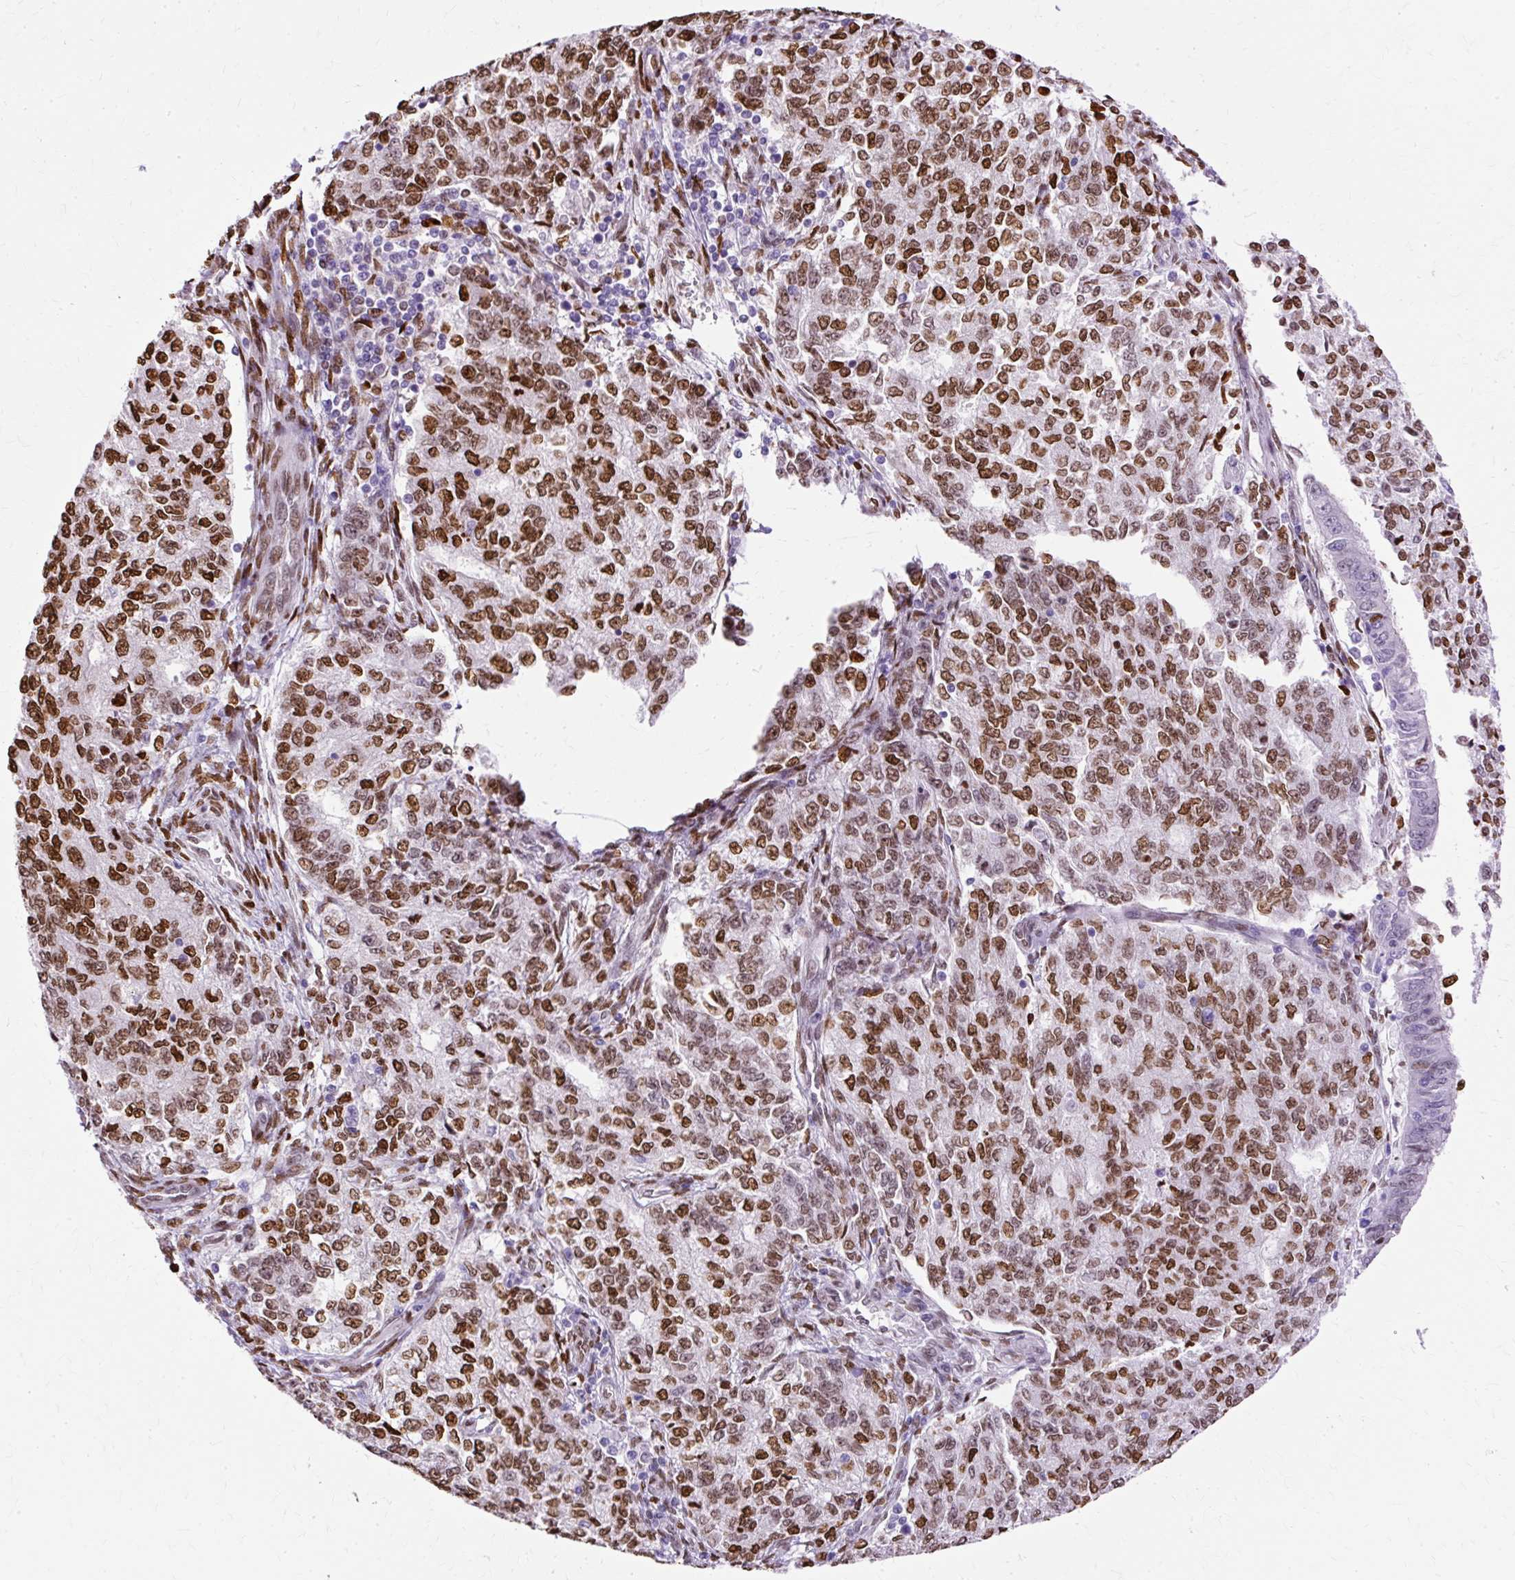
{"staining": {"intensity": "strong", "quantity": ">75%", "location": "nuclear"}, "tissue": "endometrial cancer", "cell_type": "Tumor cells", "image_type": "cancer", "snomed": [{"axis": "morphology", "description": "Adenocarcinoma, NOS"}, {"axis": "topography", "description": "Endometrium"}], "caption": "High-power microscopy captured an immunohistochemistry (IHC) image of endometrial adenocarcinoma, revealing strong nuclear expression in approximately >75% of tumor cells.", "gene": "TMEM184C", "patient": {"sex": "female", "age": 50}}